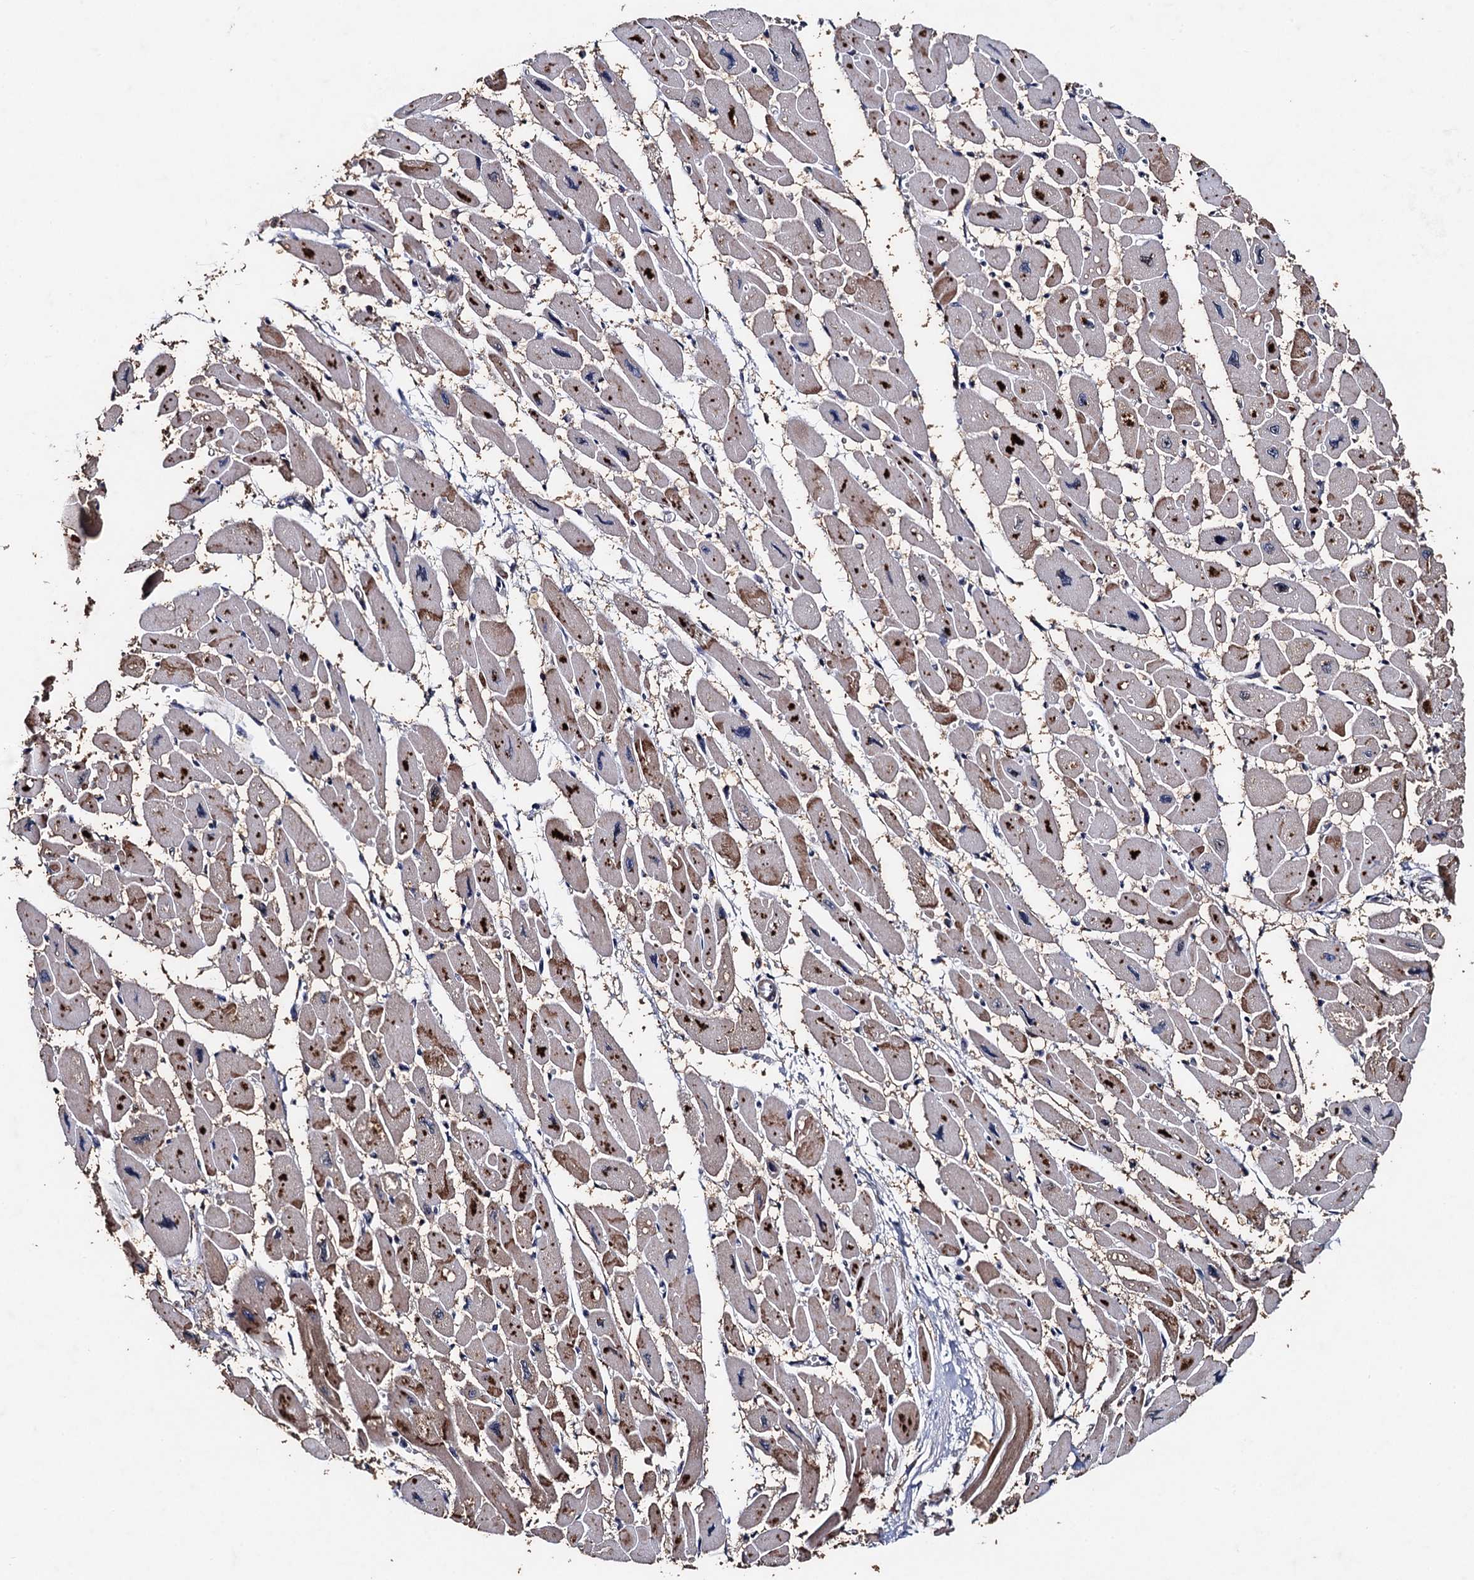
{"staining": {"intensity": "moderate", "quantity": ">75%", "location": "cytoplasmic/membranous"}, "tissue": "heart muscle", "cell_type": "Cardiomyocytes", "image_type": "normal", "snomed": [{"axis": "morphology", "description": "Normal tissue, NOS"}, {"axis": "topography", "description": "Heart"}], "caption": "IHC (DAB) staining of benign human heart muscle exhibits moderate cytoplasmic/membranous protein expression in approximately >75% of cardiomyocytes.", "gene": "PPTC7", "patient": {"sex": "female", "age": 54}}